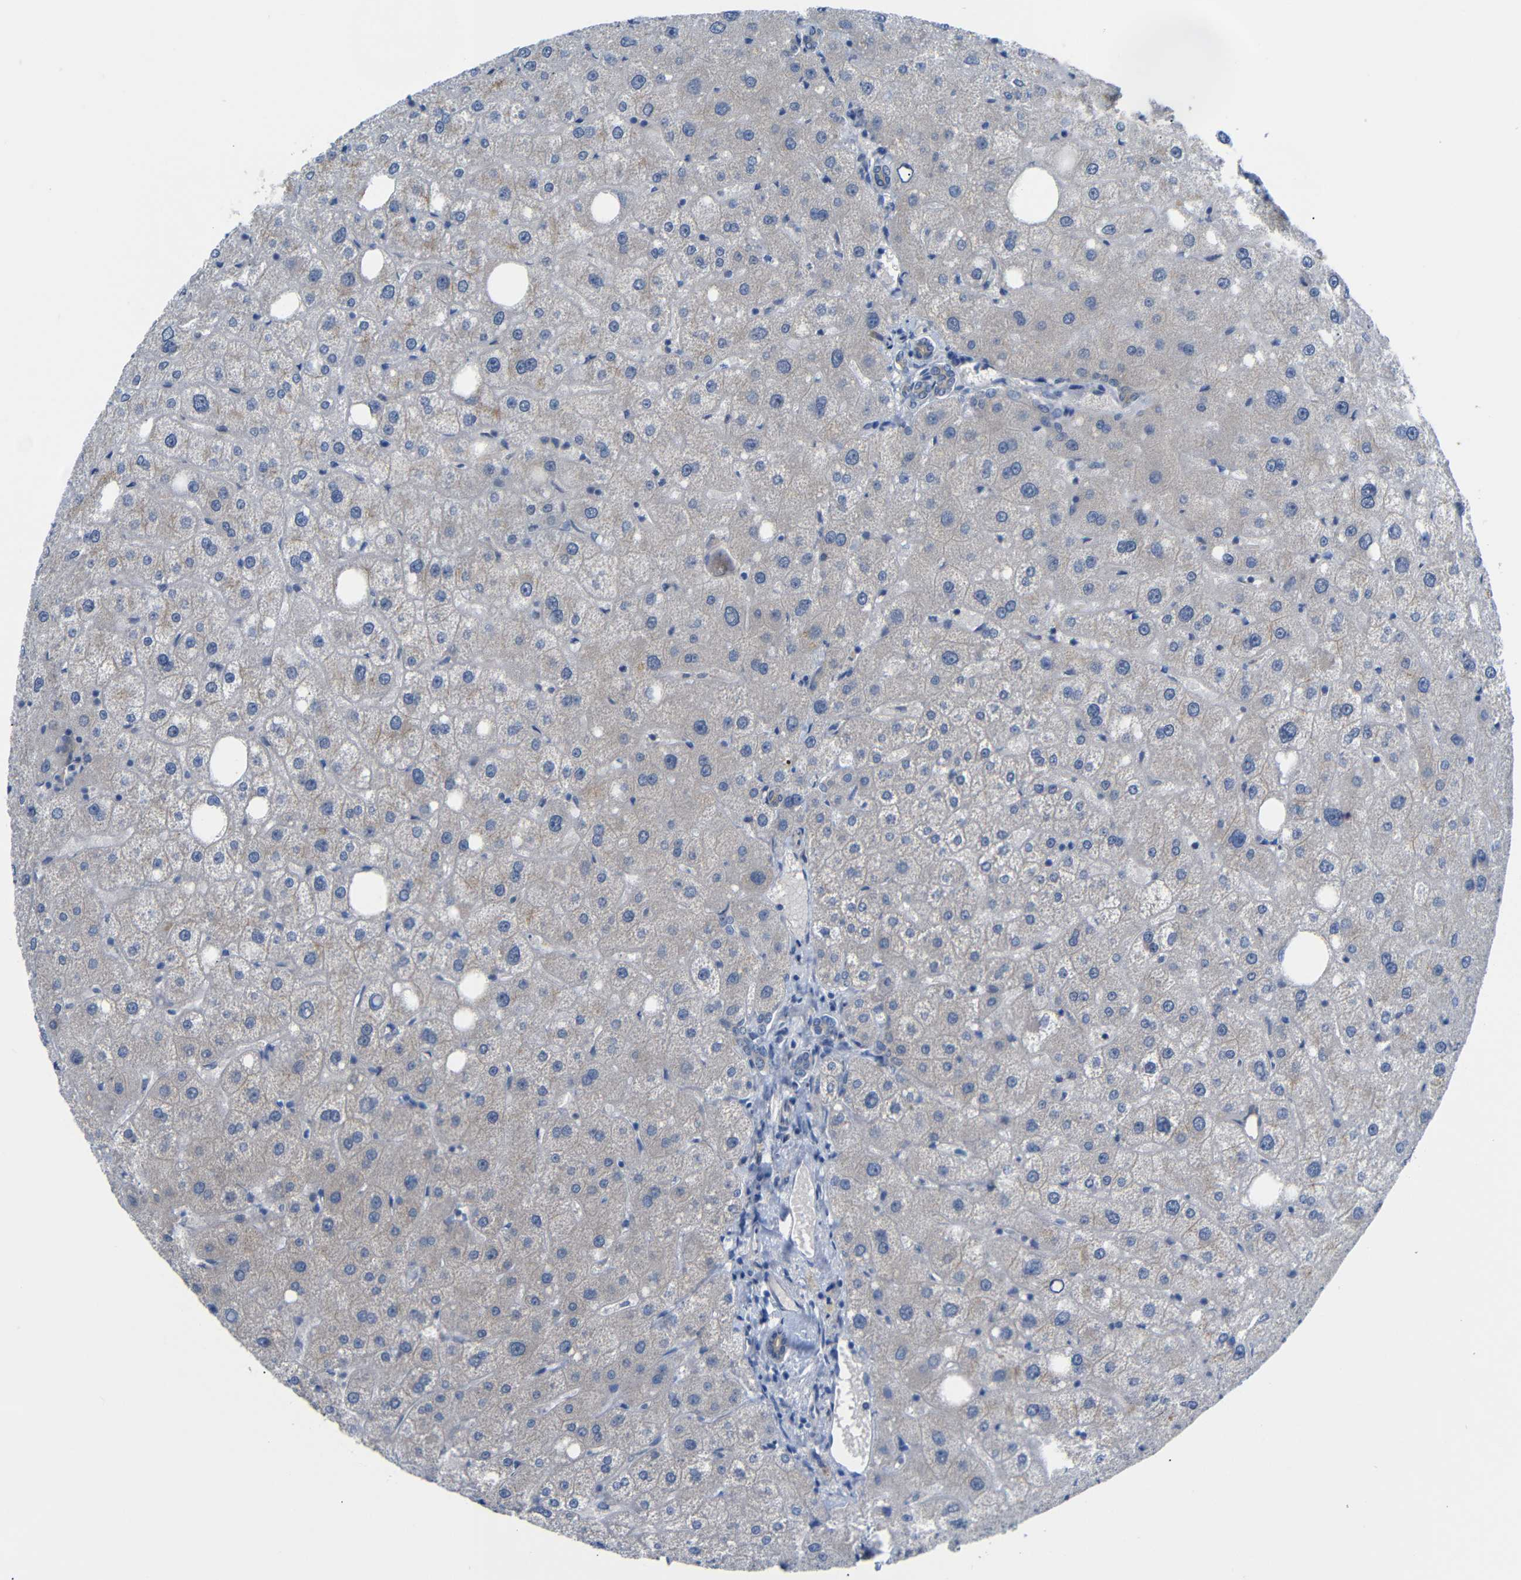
{"staining": {"intensity": "negative", "quantity": "none", "location": "none"}, "tissue": "liver", "cell_type": "Cholangiocytes", "image_type": "normal", "snomed": [{"axis": "morphology", "description": "Normal tissue, NOS"}, {"axis": "topography", "description": "Liver"}], "caption": "DAB (3,3'-diaminobenzidine) immunohistochemical staining of unremarkable human liver displays no significant positivity in cholangiocytes. (Brightfield microscopy of DAB (3,3'-diaminobenzidine) immunohistochemistry (IHC) at high magnification).", "gene": "TBC1D32", "patient": {"sex": "male", "age": 73}}